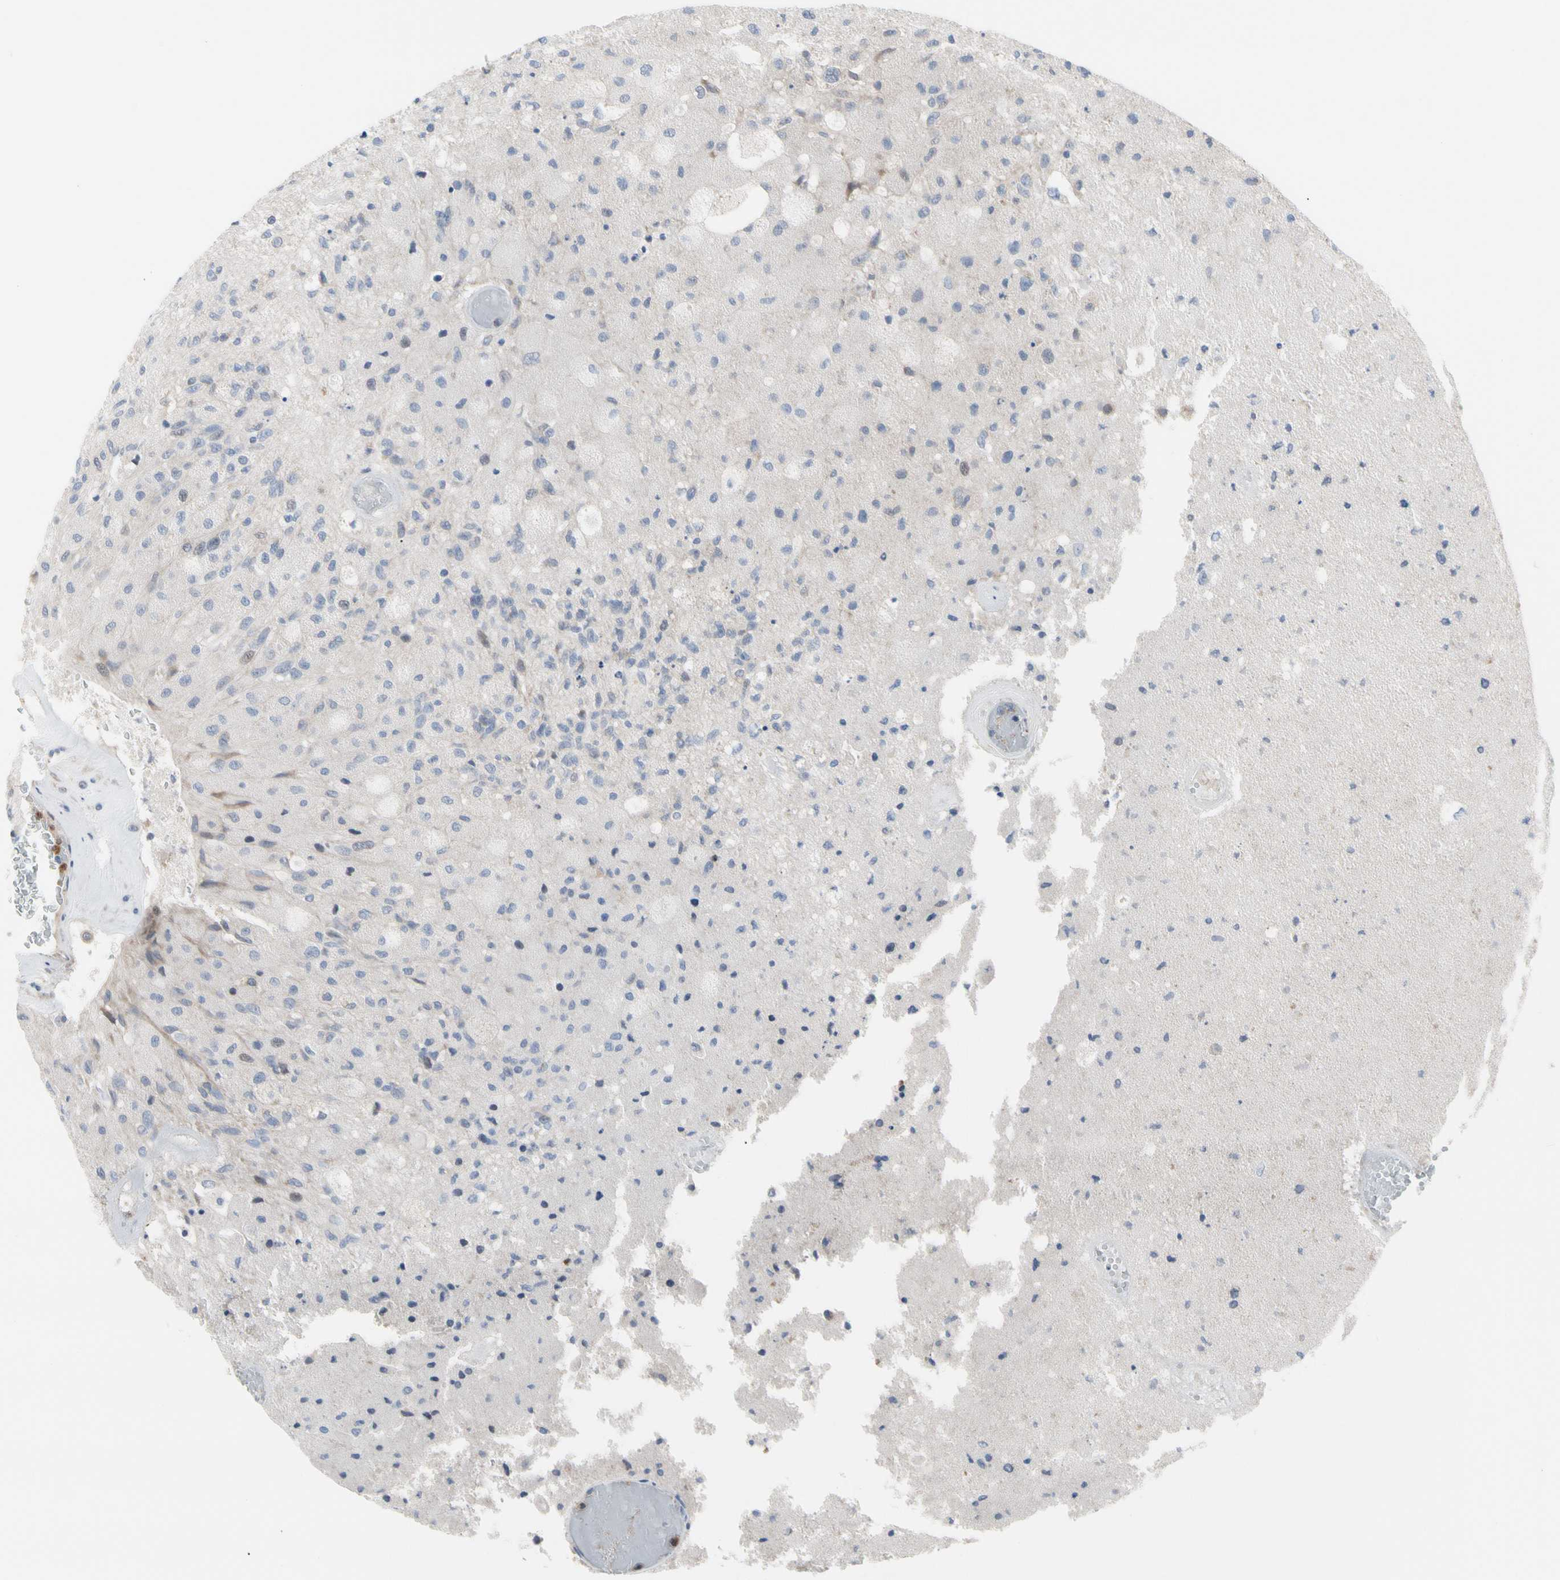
{"staining": {"intensity": "weak", "quantity": "<25%", "location": "cytoplasmic/membranous"}, "tissue": "glioma", "cell_type": "Tumor cells", "image_type": "cancer", "snomed": [{"axis": "morphology", "description": "Normal tissue, NOS"}, {"axis": "morphology", "description": "Glioma, malignant, High grade"}, {"axis": "topography", "description": "Cerebral cortex"}], "caption": "Image shows no protein staining in tumor cells of glioma tissue.", "gene": "MCL1", "patient": {"sex": "male", "age": 77}}